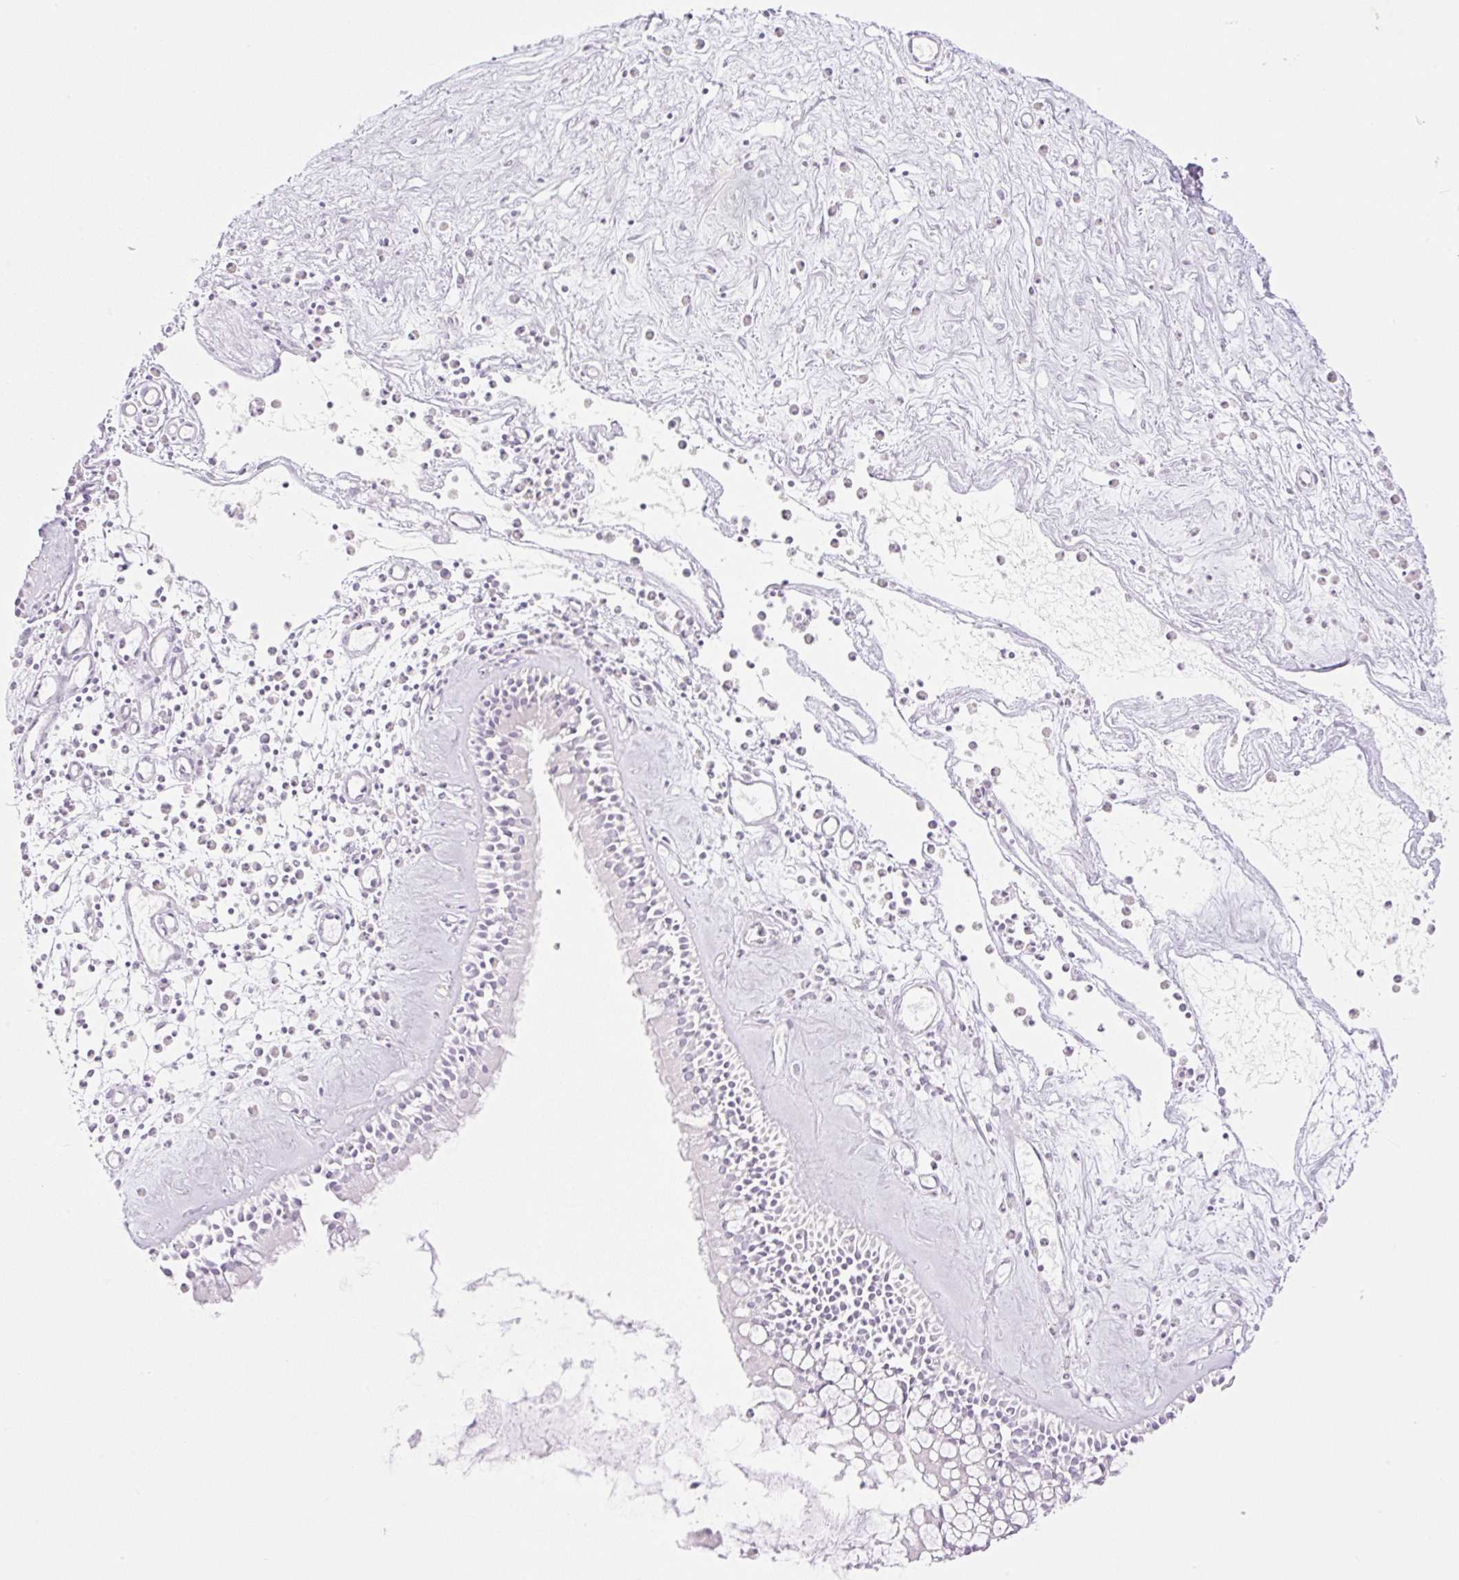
{"staining": {"intensity": "negative", "quantity": "none", "location": "none"}, "tissue": "nasopharynx", "cell_type": "Respiratory epithelial cells", "image_type": "normal", "snomed": [{"axis": "morphology", "description": "Normal tissue, NOS"}, {"axis": "morphology", "description": "Inflammation, NOS"}, {"axis": "topography", "description": "Nasopharynx"}], "caption": "Immunohistochemistry photomicrograph of normal nasopharynx stained for a protein (brown), which shows no staining in respiratory epithelial cells. (DAB IHC, high magnification).", "gene": "PALM3", "patient": {"sex": "male", "age": 61}}